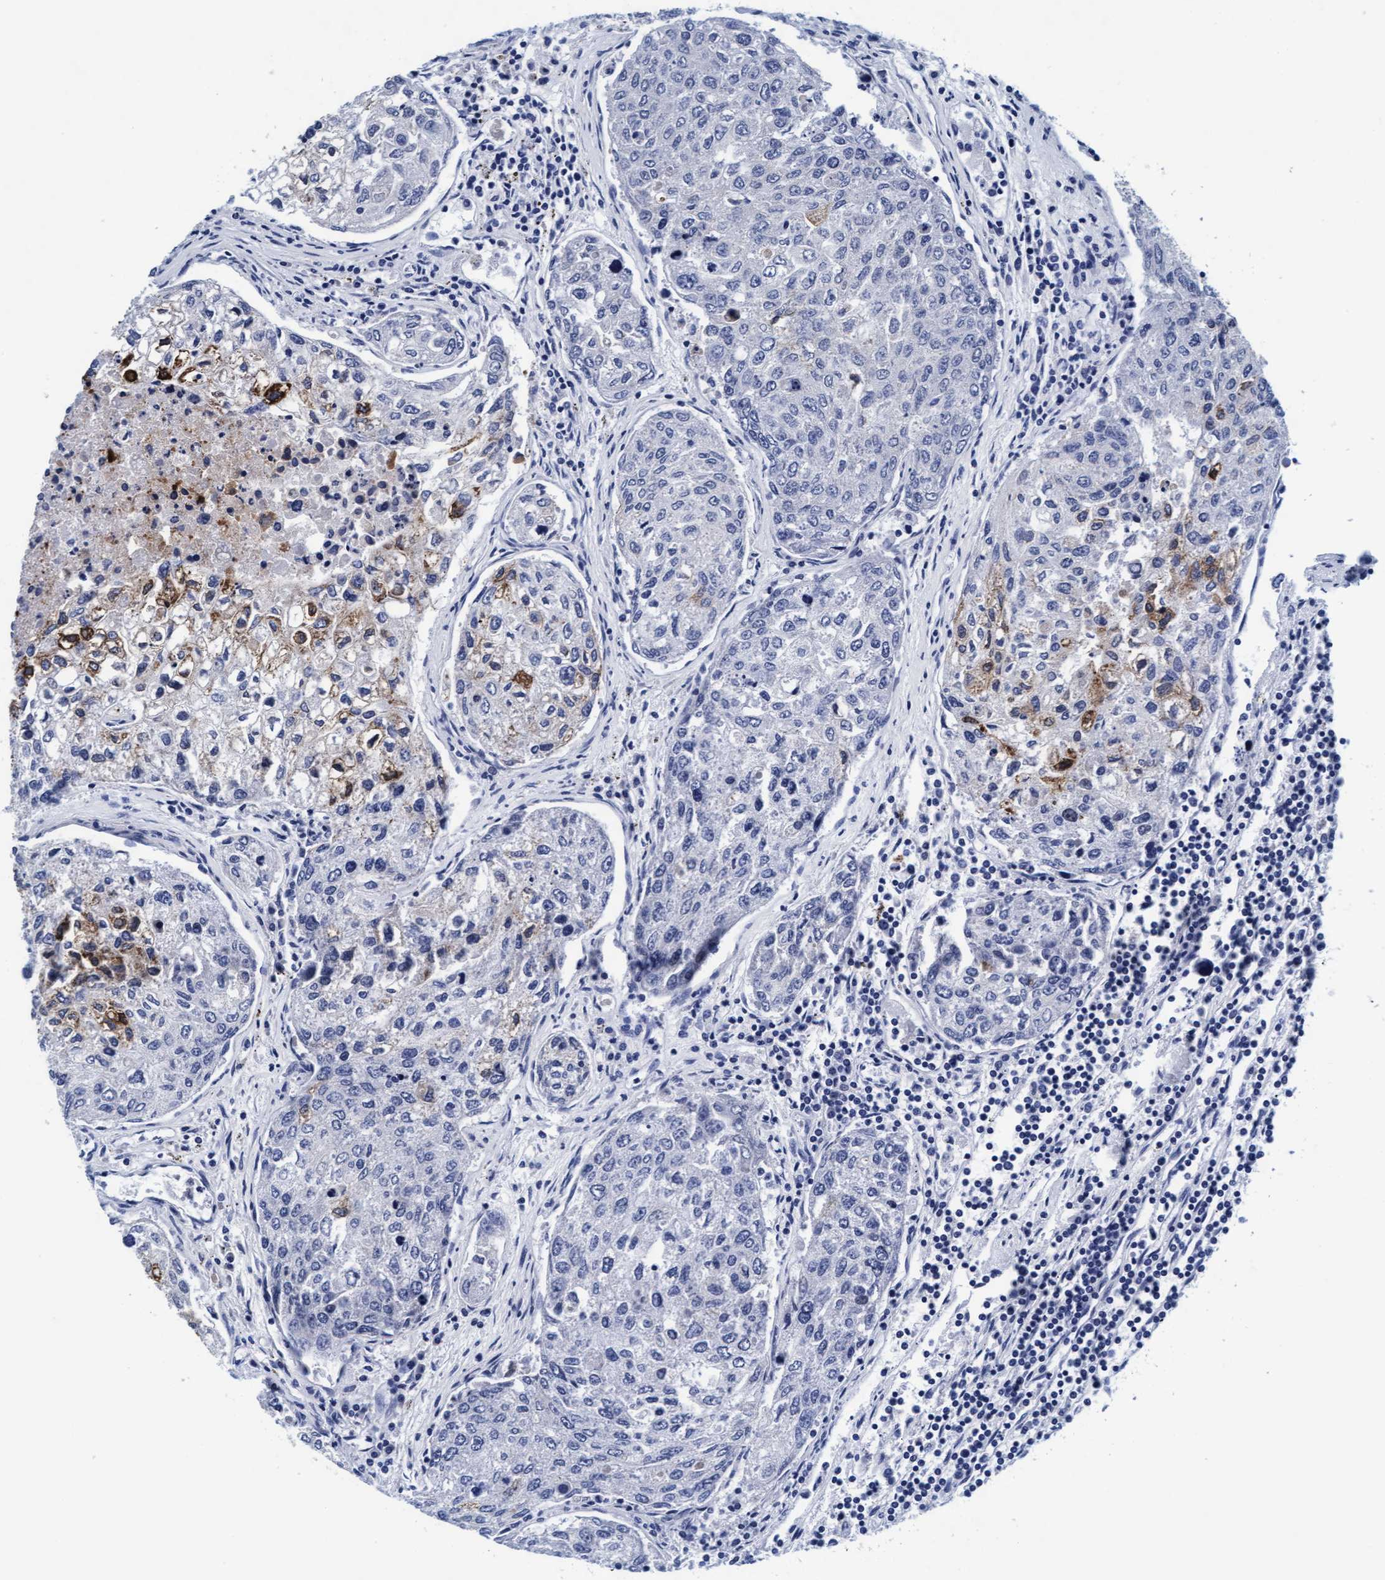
{"staining": {"intensity": "strong", "quantity": "<25%", "location": "cytoplasmic/membranous"}, "tissue": "urothelial cancer", "cell_type": "Tumor cells", "image_type": "cancer", "snomed": [{"axis": "morphology", "description": "Urothelial carcinoma, High grade"}, {"axis": "topography", "description": "Lymph node"}, {"axis": "topography", "description": "Urinary bladder"}], "caption": "Immunohistochemistry (IHC) photomicrograph of neoplastic tissue: human urothelial cancer stained using IHC demonstrates medium levels of strong protein expression localized specifically in the cytoplasmic/membranous of tumor cells, appearing as a cytoplasmic/membranous brown color.", "gene": "ARSG", "patient": {"sex": "male", "age": 51}}